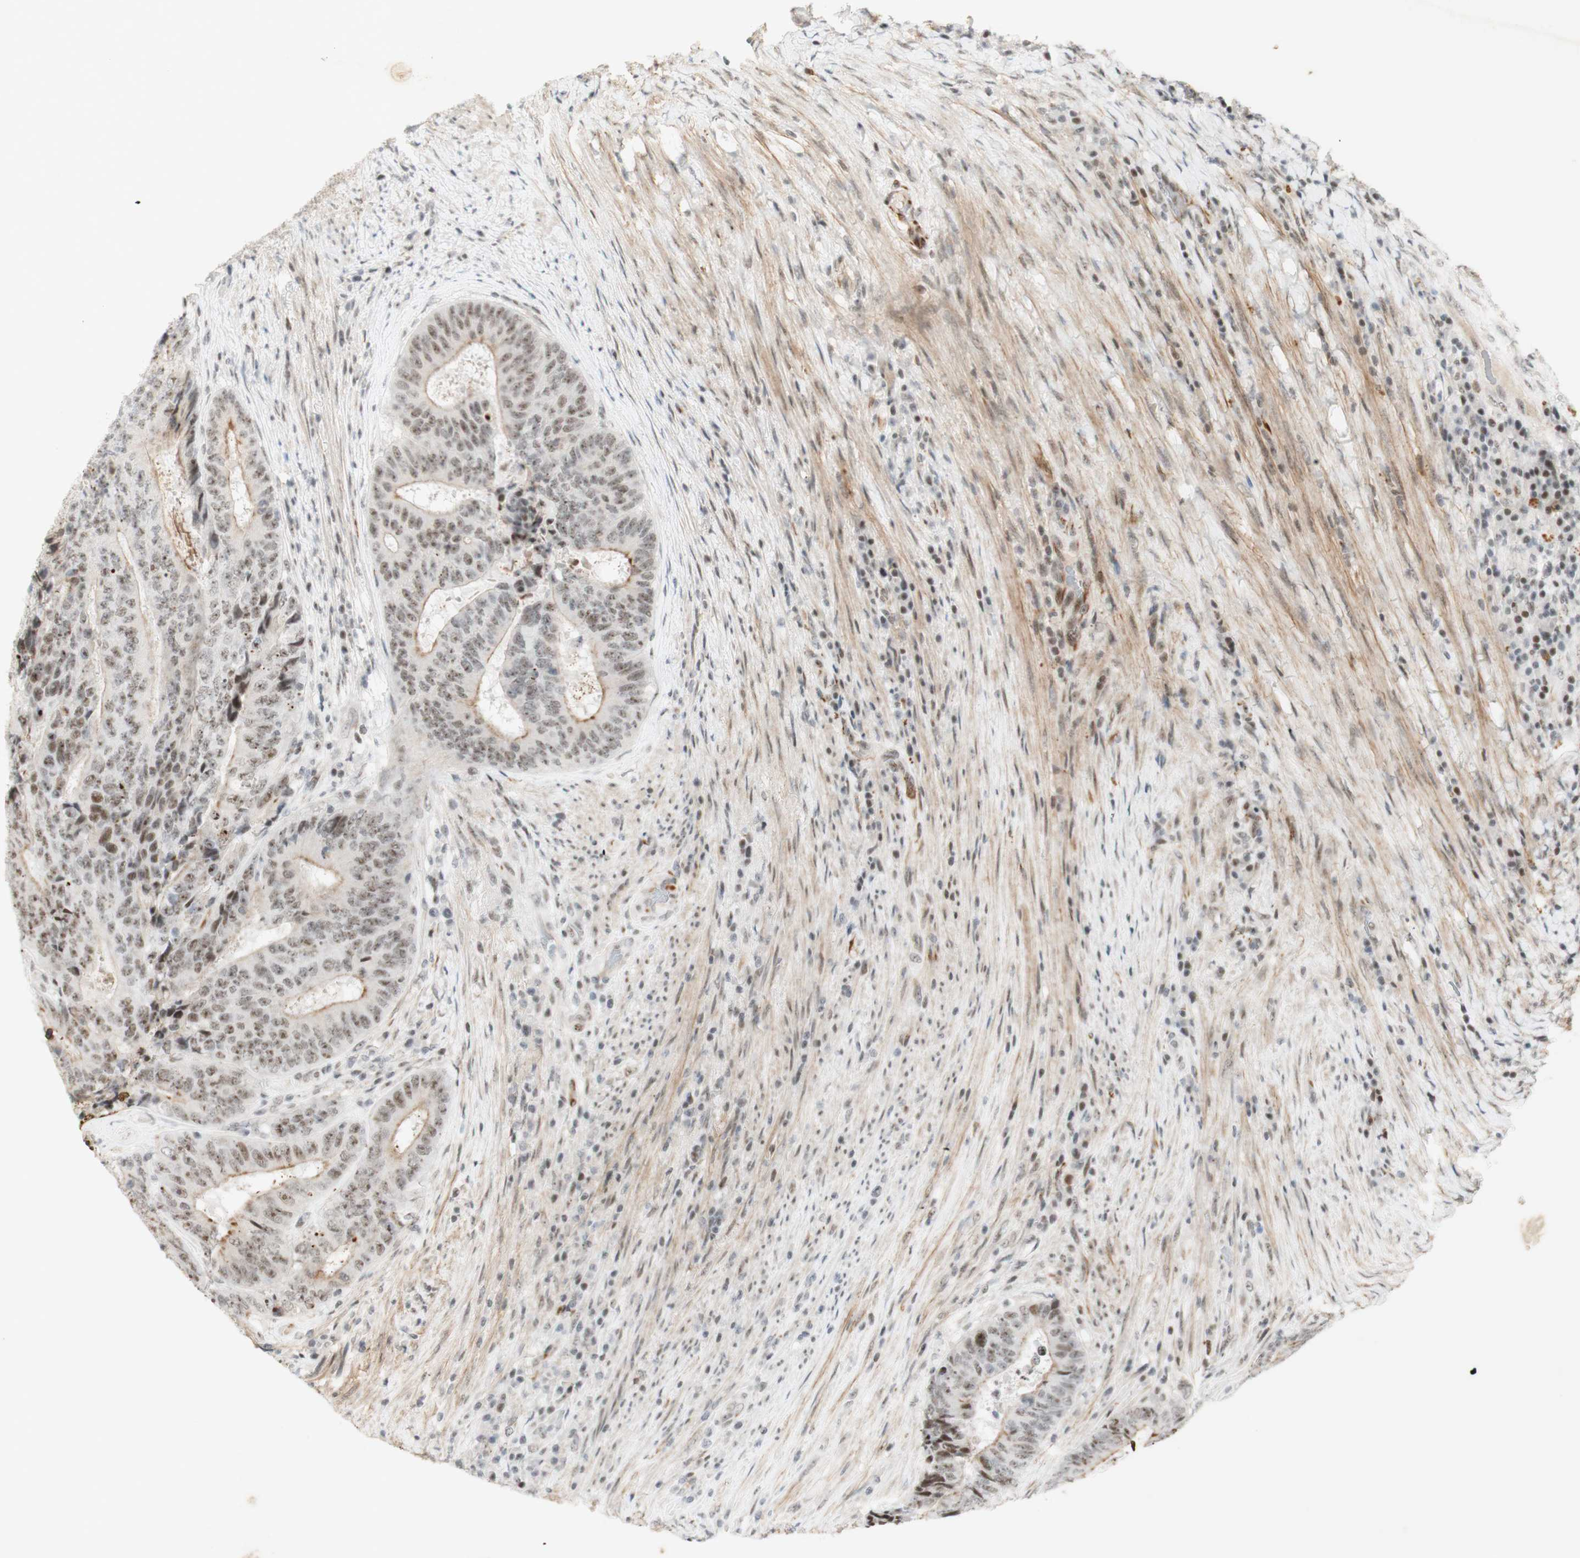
{"staining": {"intensity": "moderate", "quantity": ">75%", "location": "nuclear"}, "tissue": "colorectal cancer", "cell_type": "Tumor cells", "image_type": "cancer", "snomed": [{"axis": "morphology", "description": "Adenocarcinoma, NOS"}, {"axis": "topography", "description": "Rectum"}], "caption": "Protein expression analysis of colorectal adenocarcinoma reveals moderate nuclear positivity in about >75% of tumor cells. (DAB (3,3'-diaminobenzidine) IHC, brown staining for protein, blue staining for nuclei).", "gene": "IRF1", "patient": {"sex": "male", "age": 72}}